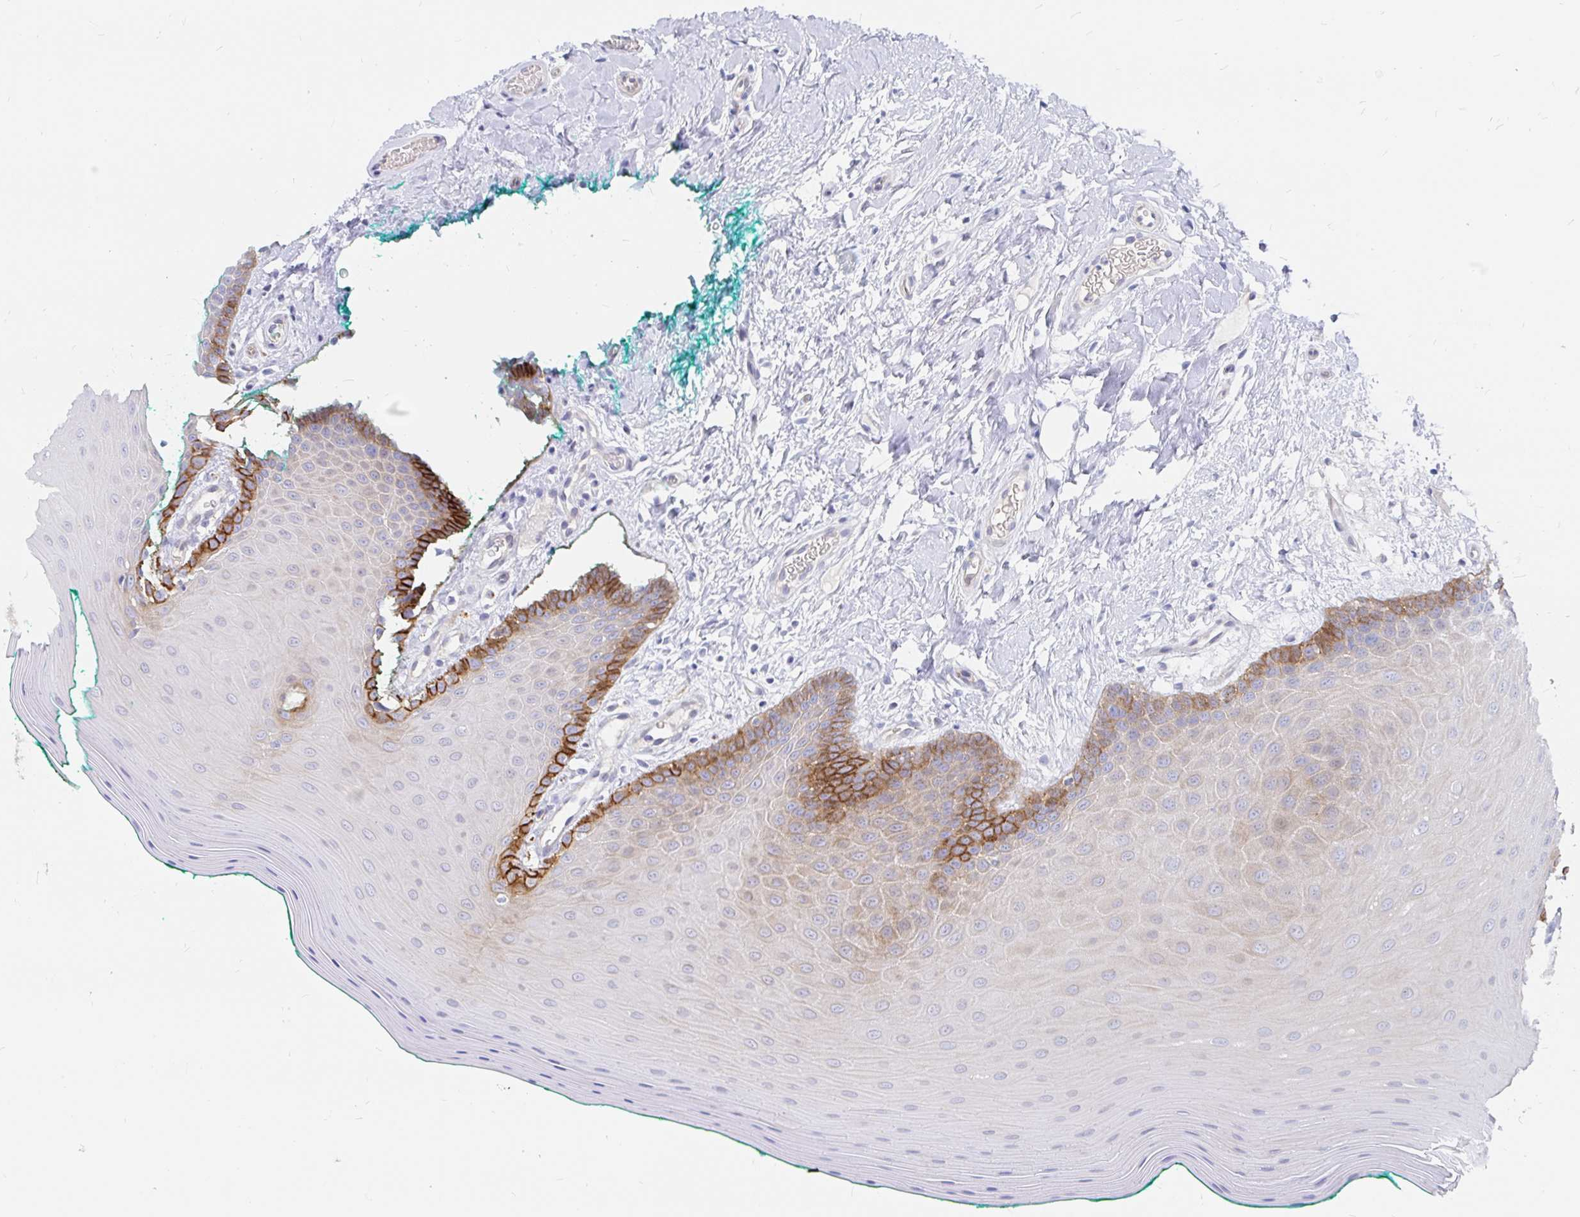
{"staining": {"intensity": "strong", "quantity": "<25%", "location": "cytoplasmic/membranous"}, "tissue": "oral mucosa", "cell_type": "Squamous epithelial cells", "image_type": "normal", "snomed": [{"axis": "morphology", "description": "Normal tissue, NOS"}, {"axis": "topography", "description": "Oral tissue"}], "caption": "Immunohistochemistry (DAB) staining of benign oral mucosa displays strong cytoplasmic/membranous protein staining in about <25% of squamous epithelial cells.", "gene": "KCTD19", "patient": {"sex": "female", "age": 40}}